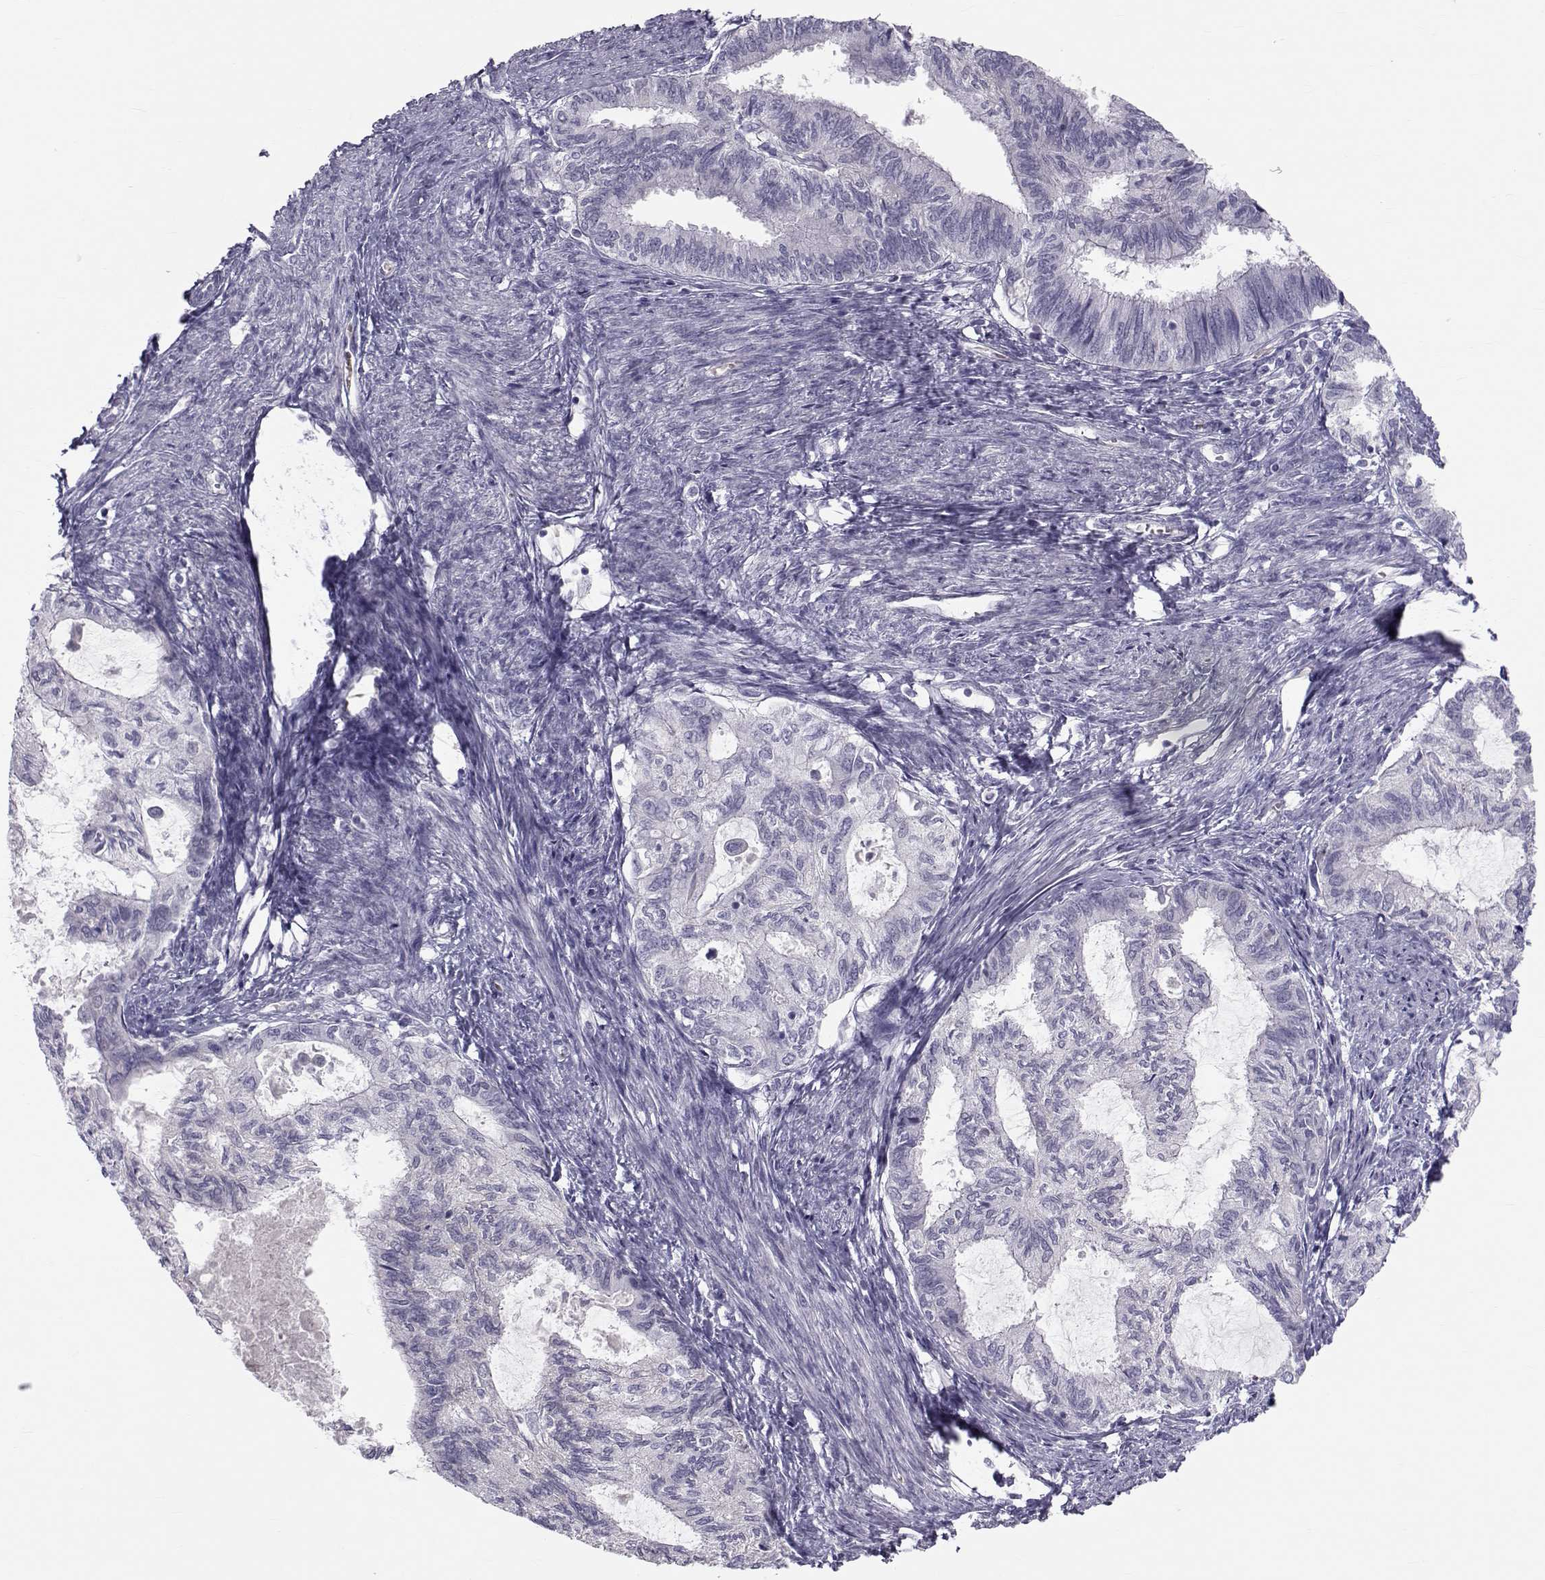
{"staining": {"intensity": "negative", "quantity": "none", "location": "none"}, "tissue": "endometrial cancer", "cell_type": "Tumor cells", "image_type": "cancer", "snomed": [{"axis": "morphology", "description": "Adenocarcinoma, NOS"}, {"axis": "topography", "description": "Endometrium"}], "caption": "Tumor cells are negative for protein expression in human endometrial cancer (adenocarcinoma). Nuclei are stained in blue.", "gene": "GARIN3", "patient": {"sex": "female", "age": 86}}